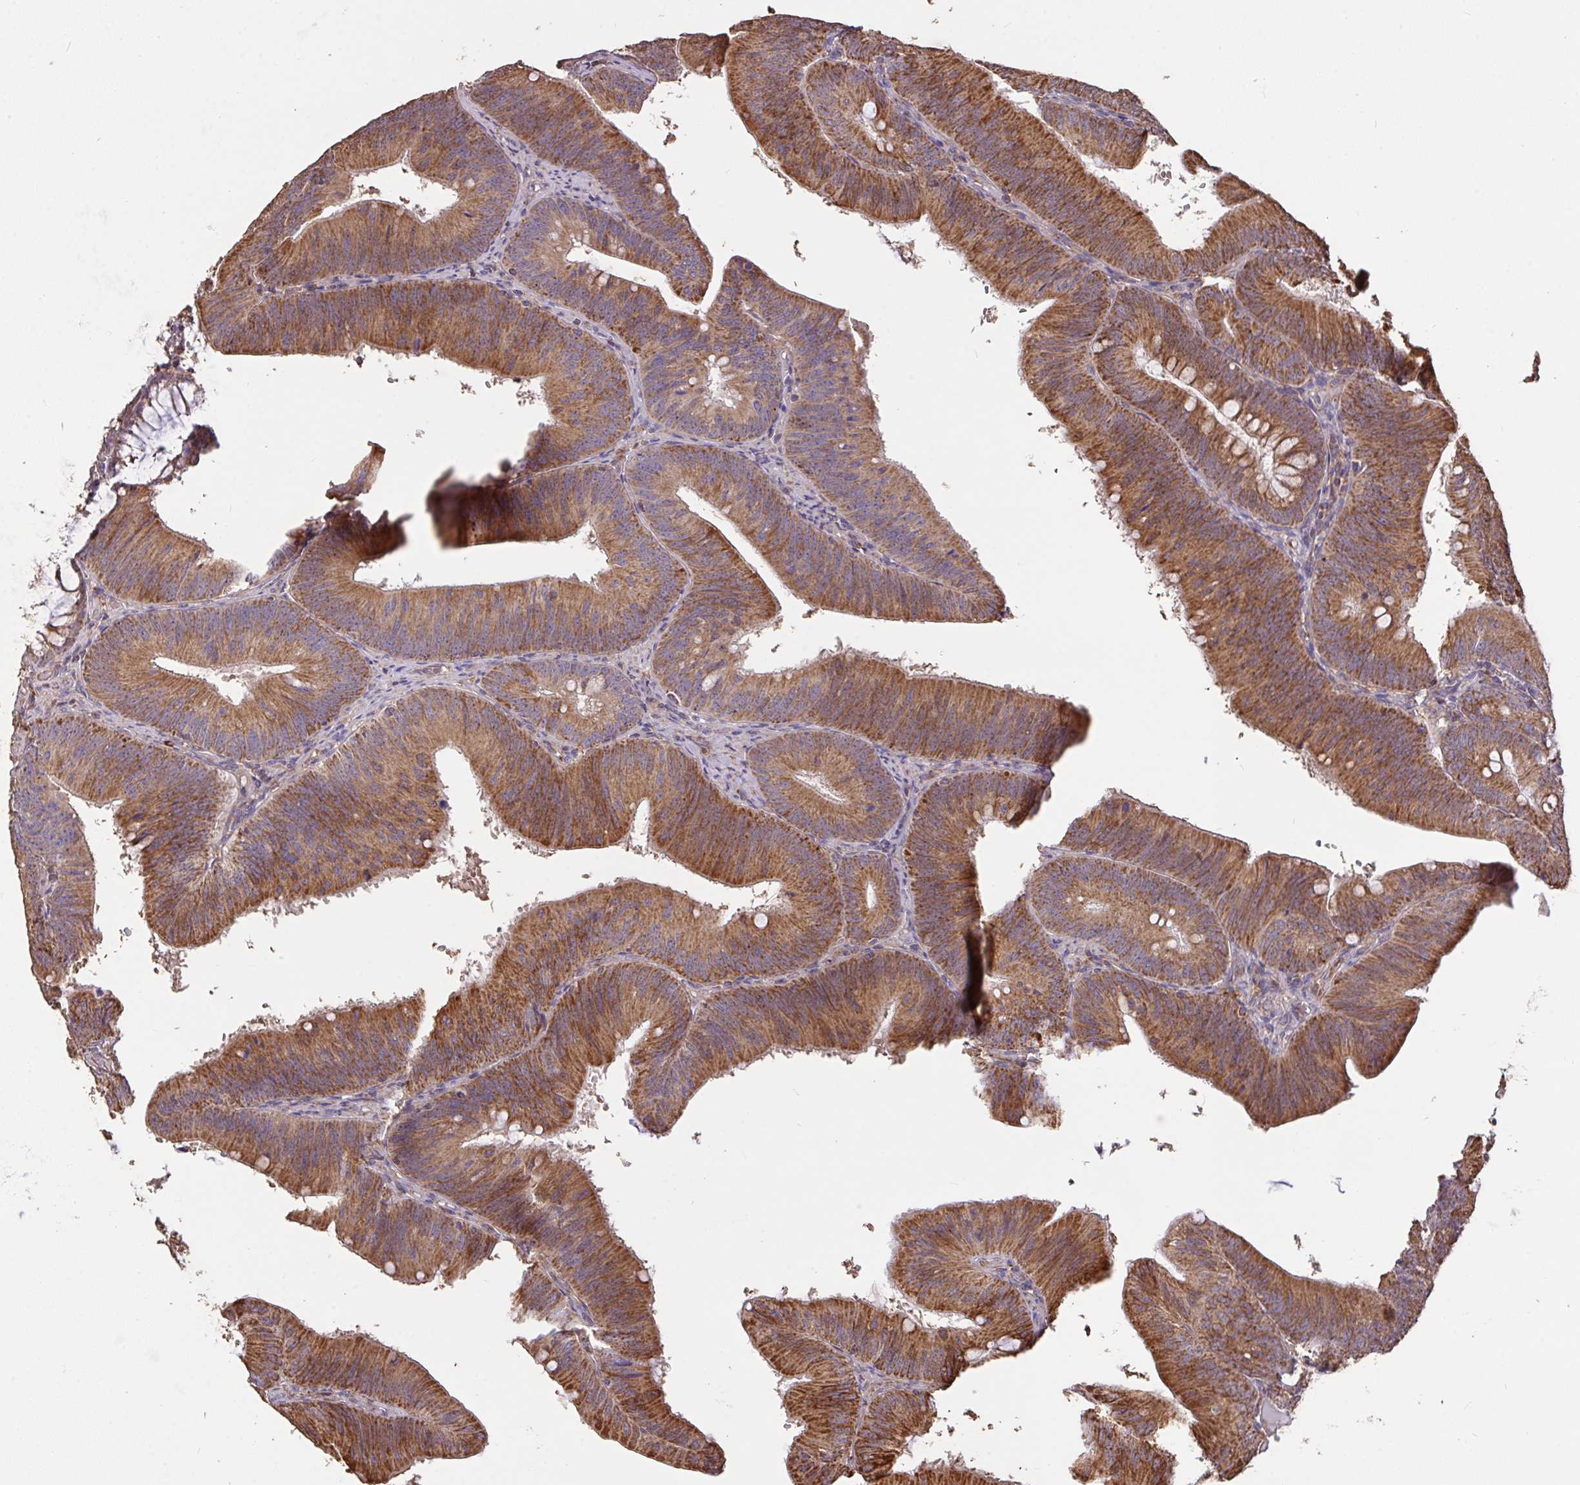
{"staining": {"intensity": "strong", "quantity": ">75%", "location": "cytoplasmic/membranous"}, "tissue": "colorectal cancer", "cell_type": "Tumor cells", "image_type": "cancer", "snomed": [{"axis": "morphology", "description": "Adenocarcinoma, NOS"}, {"axis": "topography", "description": "Colon"}], "caption": "This micrograph reveals IHC staining of human adenocarcinoma (colorectal), with high strong cytoplasmic/membranous expression in about >75% of tumor cells.", "gene": "FCER1A", "patient": {"sex": "male", "age": 84}}